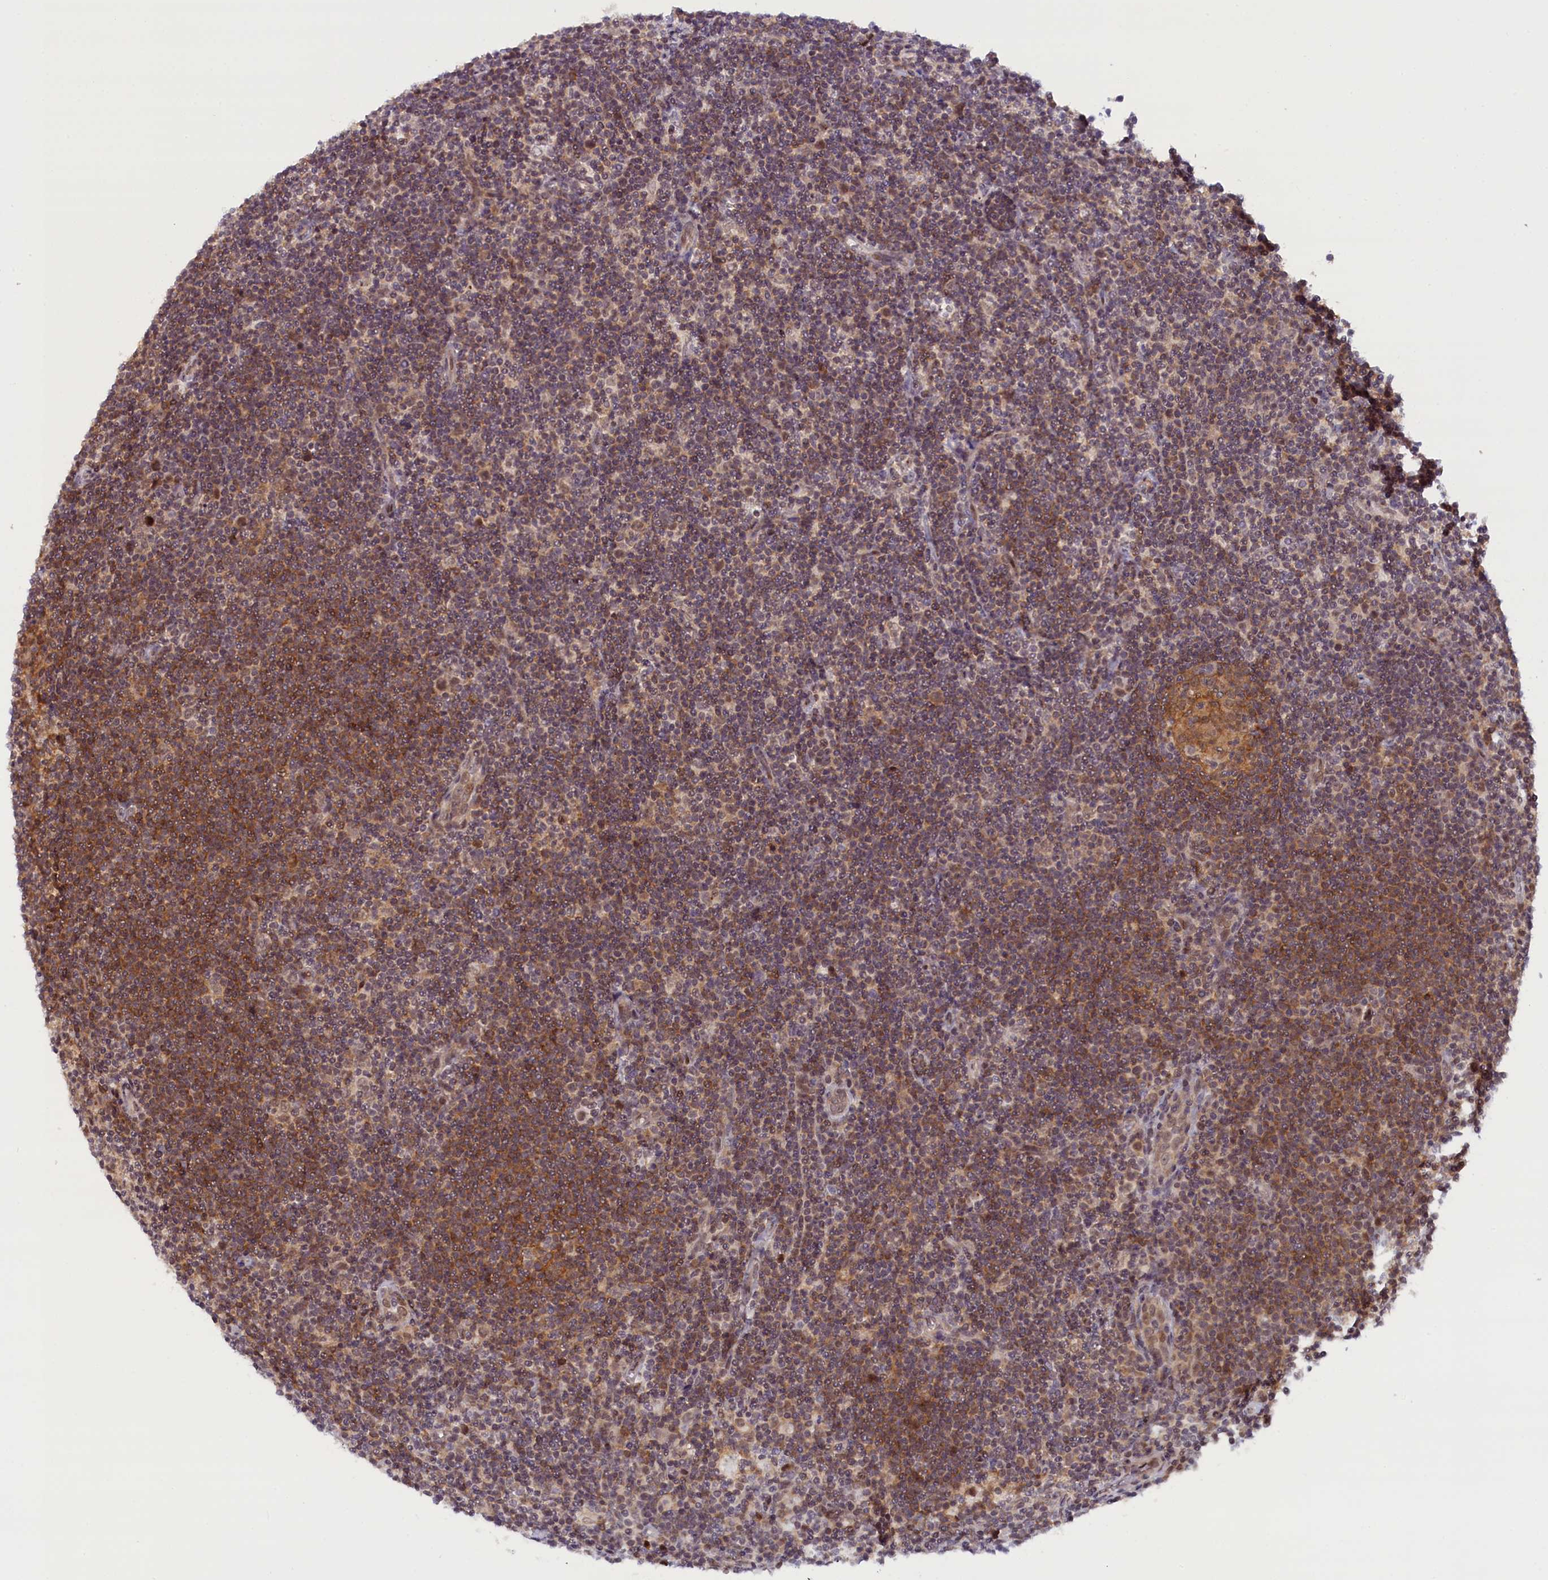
{"staining": {"intensity": "weak", "quantity": "25%-75%", "location": "nuclear"}, "tissue": "lymphoma", "cell_type": "Tumor cells", "image_type": "cancer", "snomed": [{"axis": "morphology", "description": "Hodgkin's disease, NOS"}, {"axis": "topography", "description": "Lymph node"}], "caption": "Tumor cells reveal low levels of weak nuclear staining in approximately 25%-75% of cells in human Hodgkin's disease.", "gene": "FCHO1", "patient": {"sex": "female", "age": 57}}